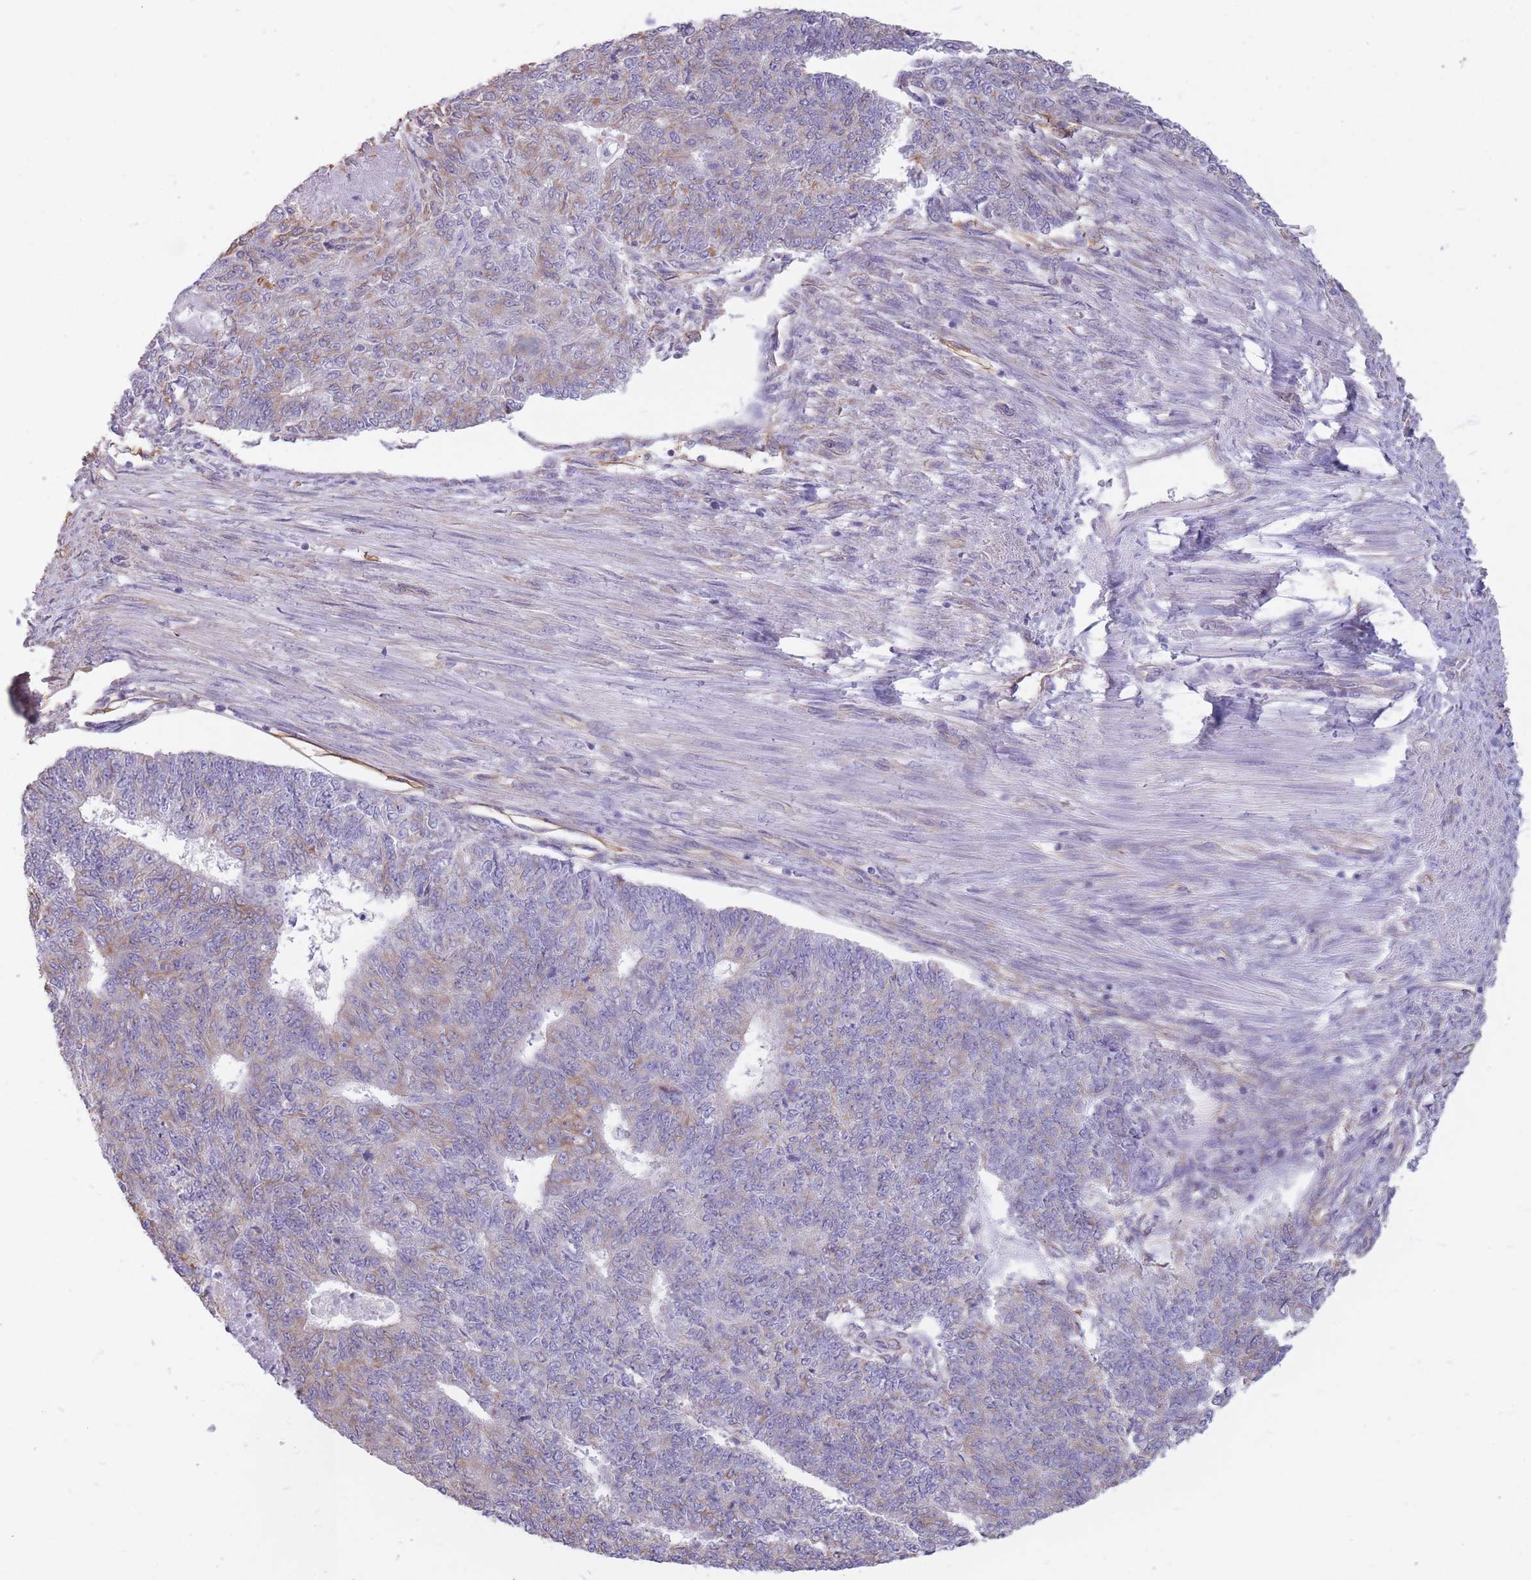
{"staining": {"intensity": "weak", "quantity": "<25%", "location": "cytoplasmic/membranous"}, "tissue": "endometrial cancer", "cell_type": "Tumor cells", "image_type": "cancer", "snomed": [{"axis": "morphology", "description": "Adenocarcinoma, NOS"}, {"axis": "topography", "description": "Endometrium"}], "caption": "This is an immunohistochemistry (IHC) histopathology image of endometrial cancer. There is no expression in tumor cells.", "gene": "ADD1", "patient": {"sex": "female", "age": 32}}